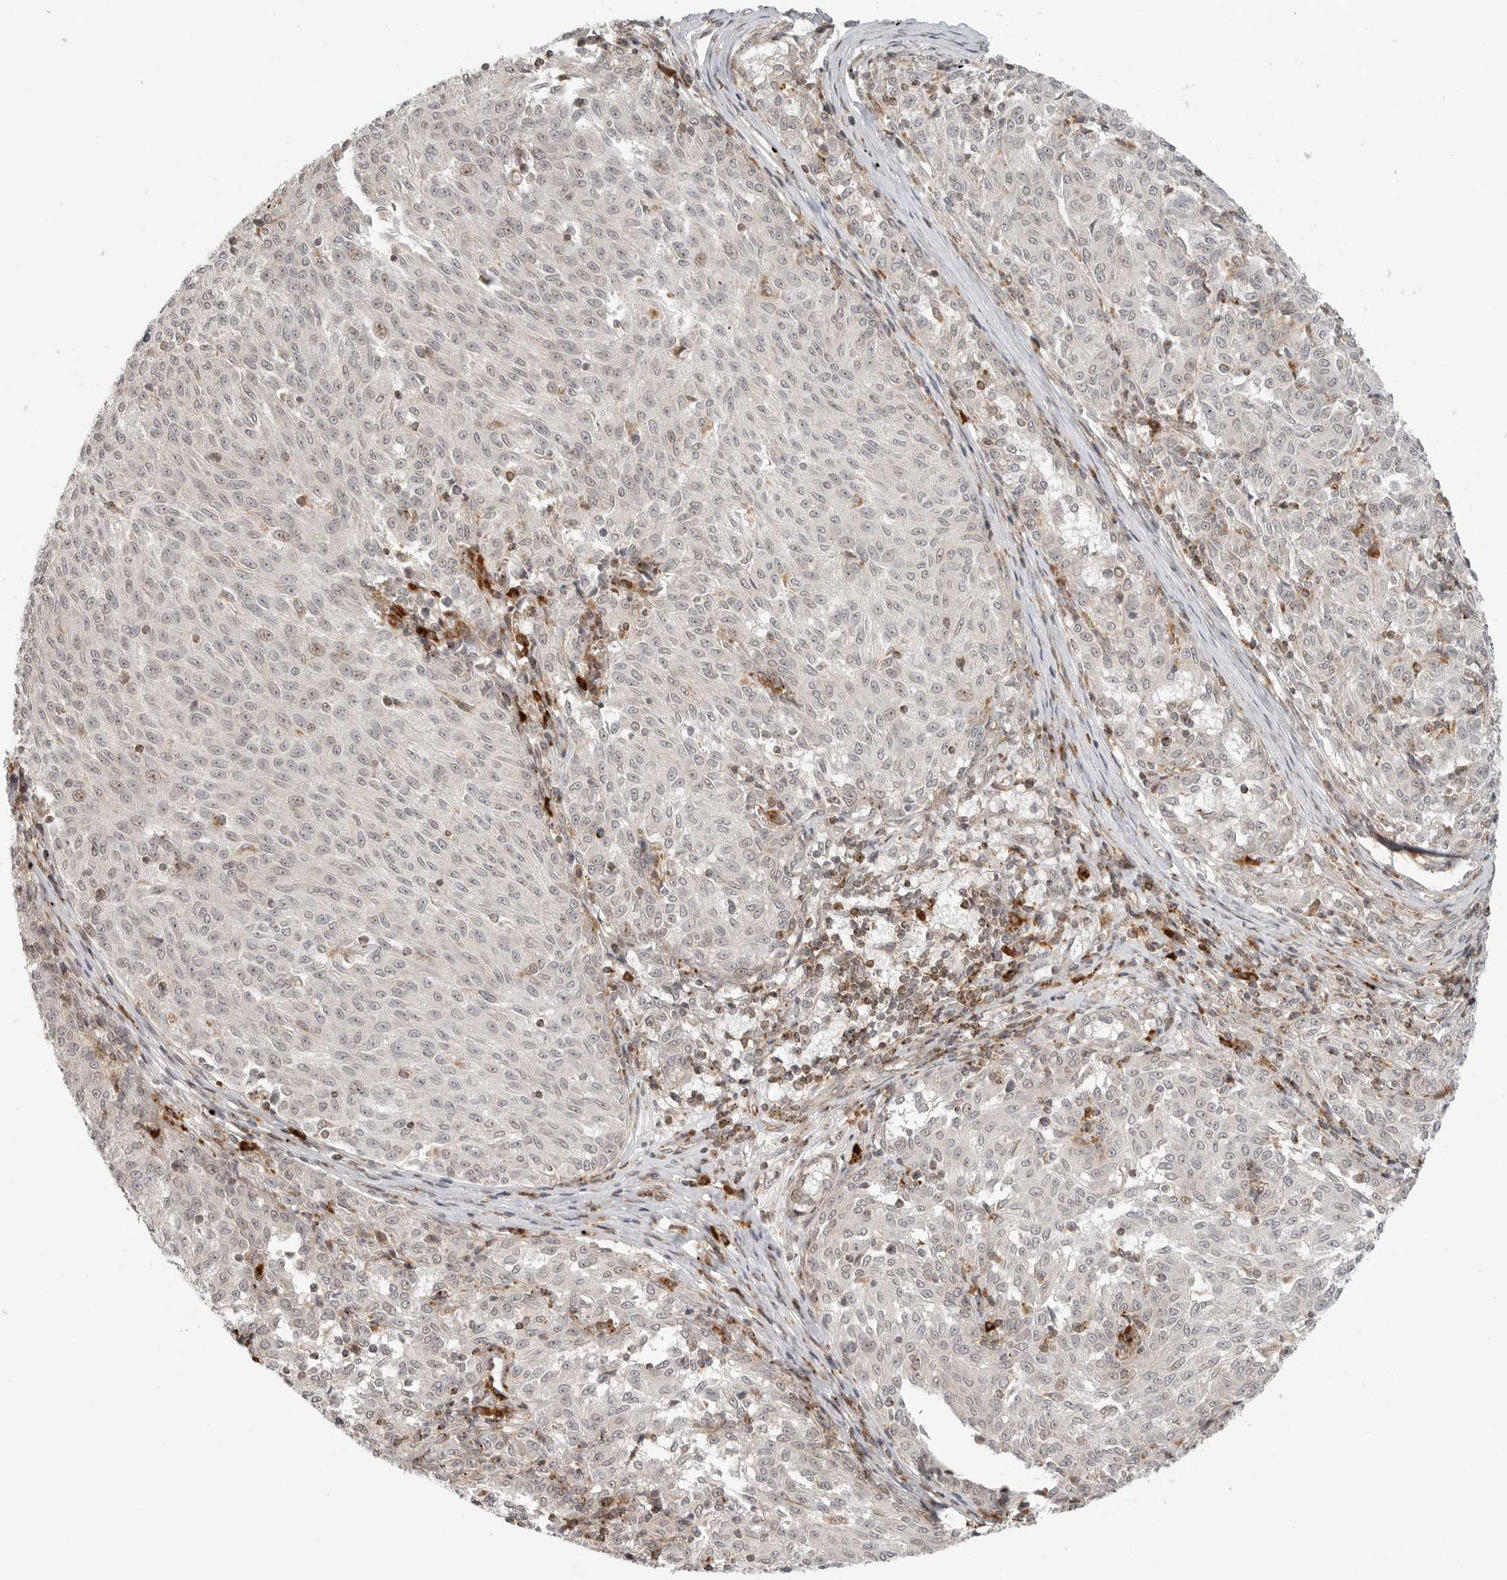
{"staining": {"intensity": "weak", "quantity": "<25%", "location": "nuclear"}, "tissue": "melanoma", "cell_type": "Tumor cells", "image_type": "cancer", "snomed": [{"axis": "morphology", "description": "Malignant melanoma, NOS"}, {"axis": "topography", "description": "Skin"}], "caption": "This is an immunohistochemistry (IHC) image of melanoma. There is no positivity in tumor cells.", "gene": "IDUA", "patient": {"sex": "female", "age": 72}}